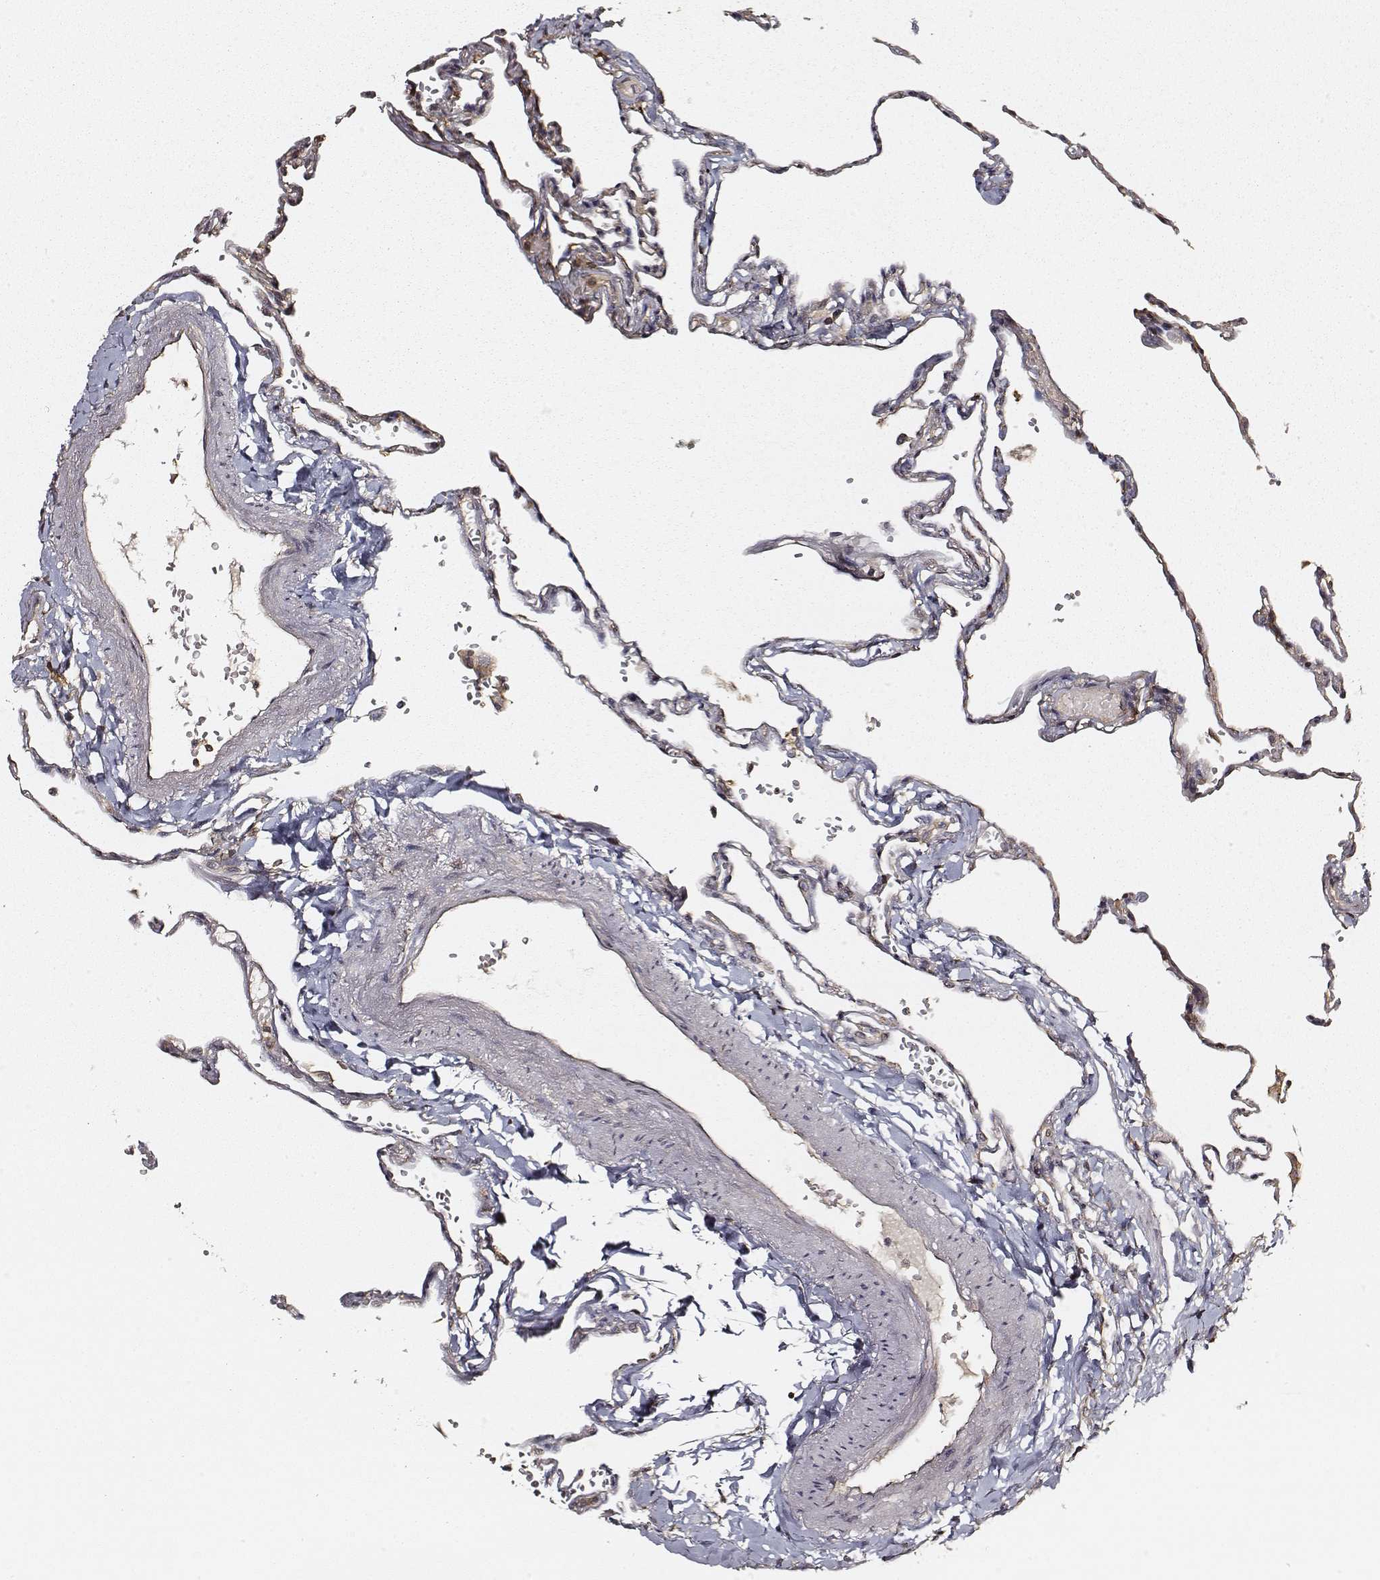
{"staining": {"intensity": "moderate", "quantity": "<25%", "location": "cytoplasmic/membranous"}, "tissue": "lung", "cell_type": "Alveolar cells", "image_type": "normal", "snomed": [{"axis": "morphology", "description": "Normal tissue, NOS"}, {"axis": "topography", "description": "Lung"}], "caption": "Immunohistochemical staining of unremarkable lung reveals low levels of moderate cytoplasmic/membranous staining in about <25% of alveolar cells.", "gene": "CARS1", "patient": {"sex": "male", "age": 78}}